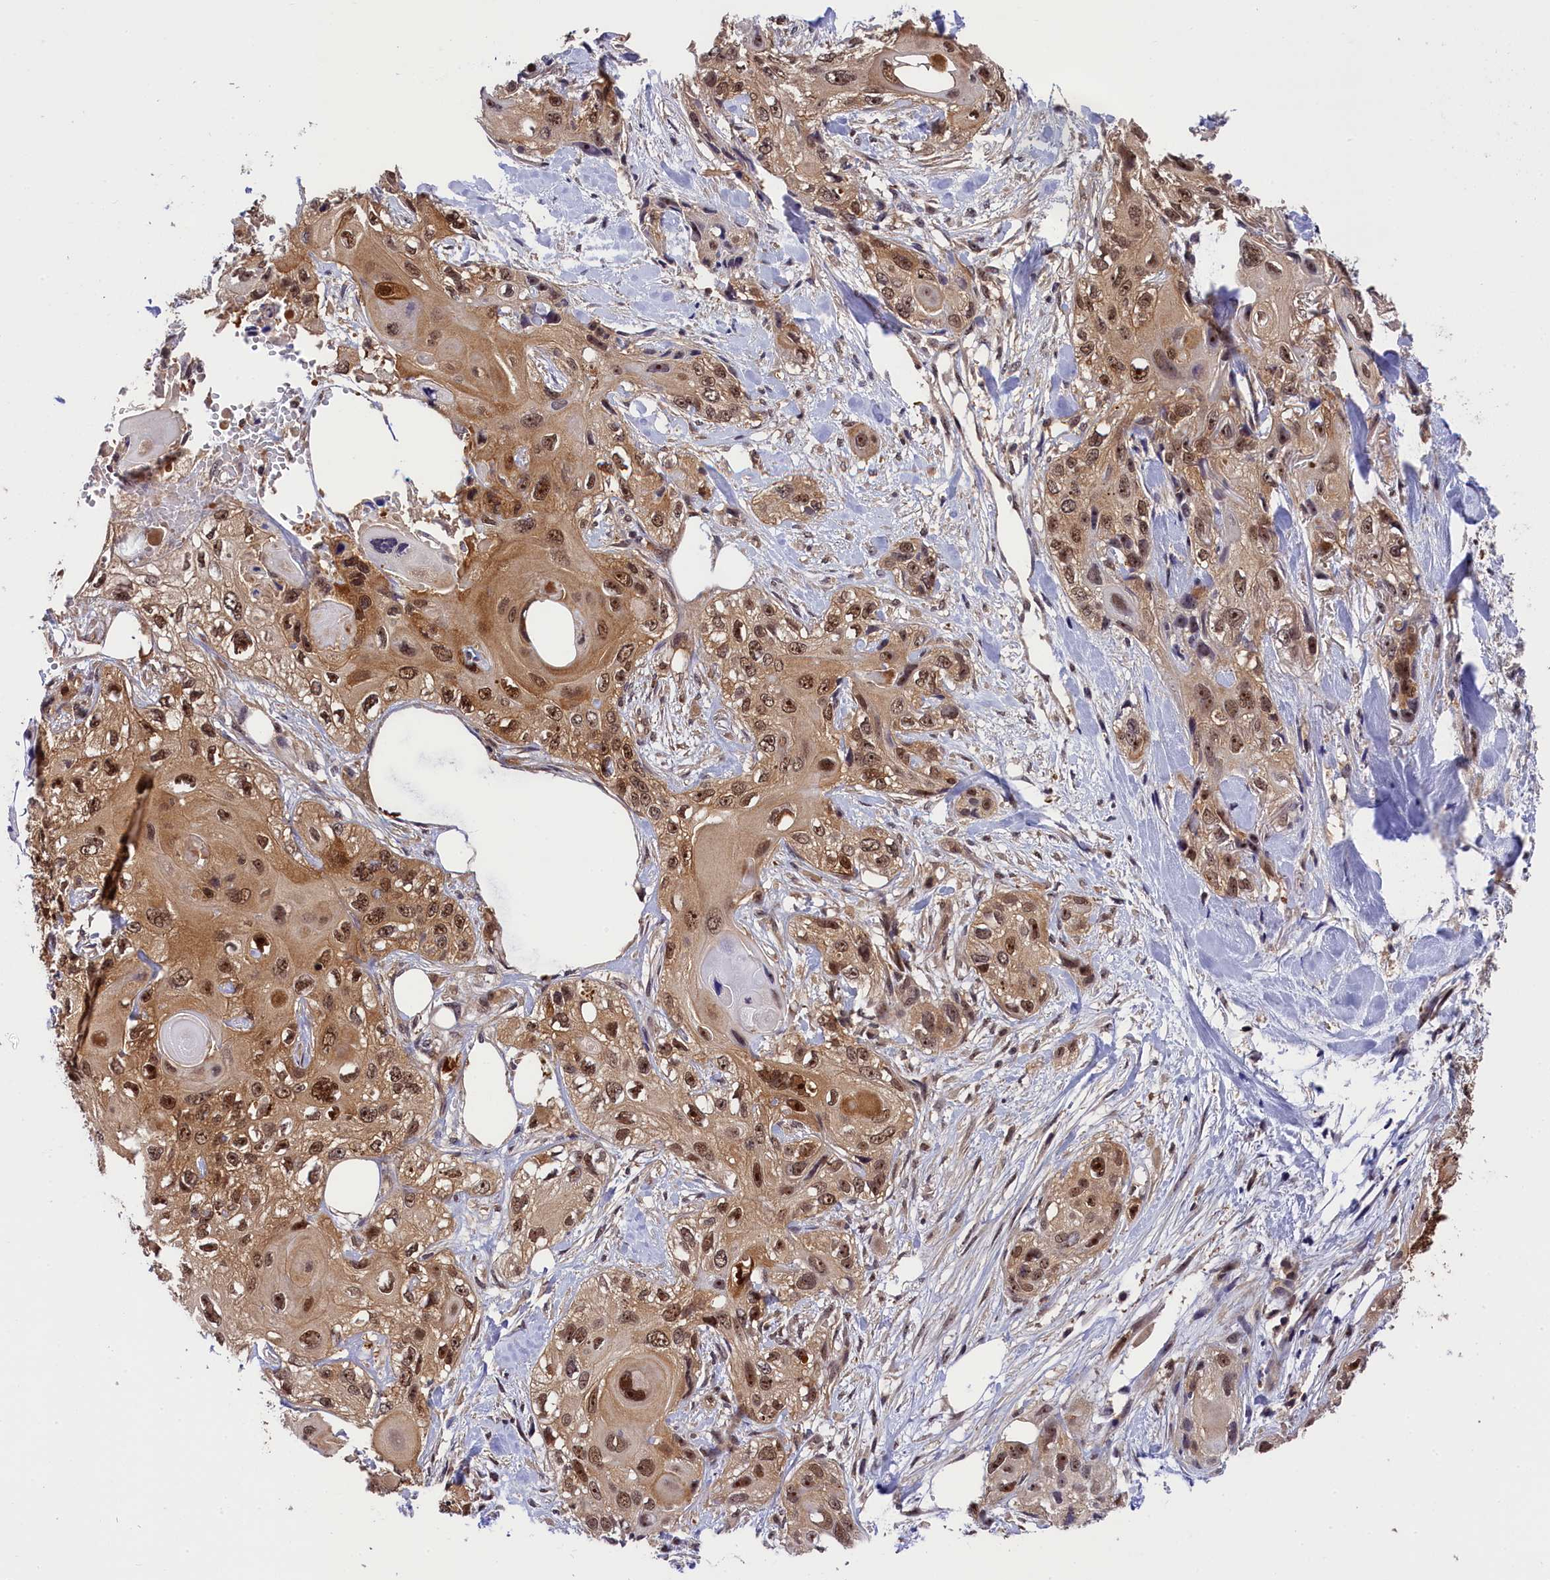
{"staining": {"intensity": "moderate", "quantity": ">75%", "location": "cytoplasmic/membranous,nuclear"}, "tissue": "skin cancer", "cell_type": "Tumor cells", "image_type": "cancer", "snomed": [{"axis": "morphology", "description": "Normal tissue, NOS"}, {"axis": "morphology", "description": "Squamous cell carcinoma, NOS"}, {"axis": "topography", "description": "Skin"}], "caption": "Human skin squamous cell carcinoma stained with a brown dye exhibits moderate cytoplasmic/membranous and nuclear positive expression in about >75% of tumor cells.", "gene": "EIF6", "patient": {"sex": "male", "age": 72}}